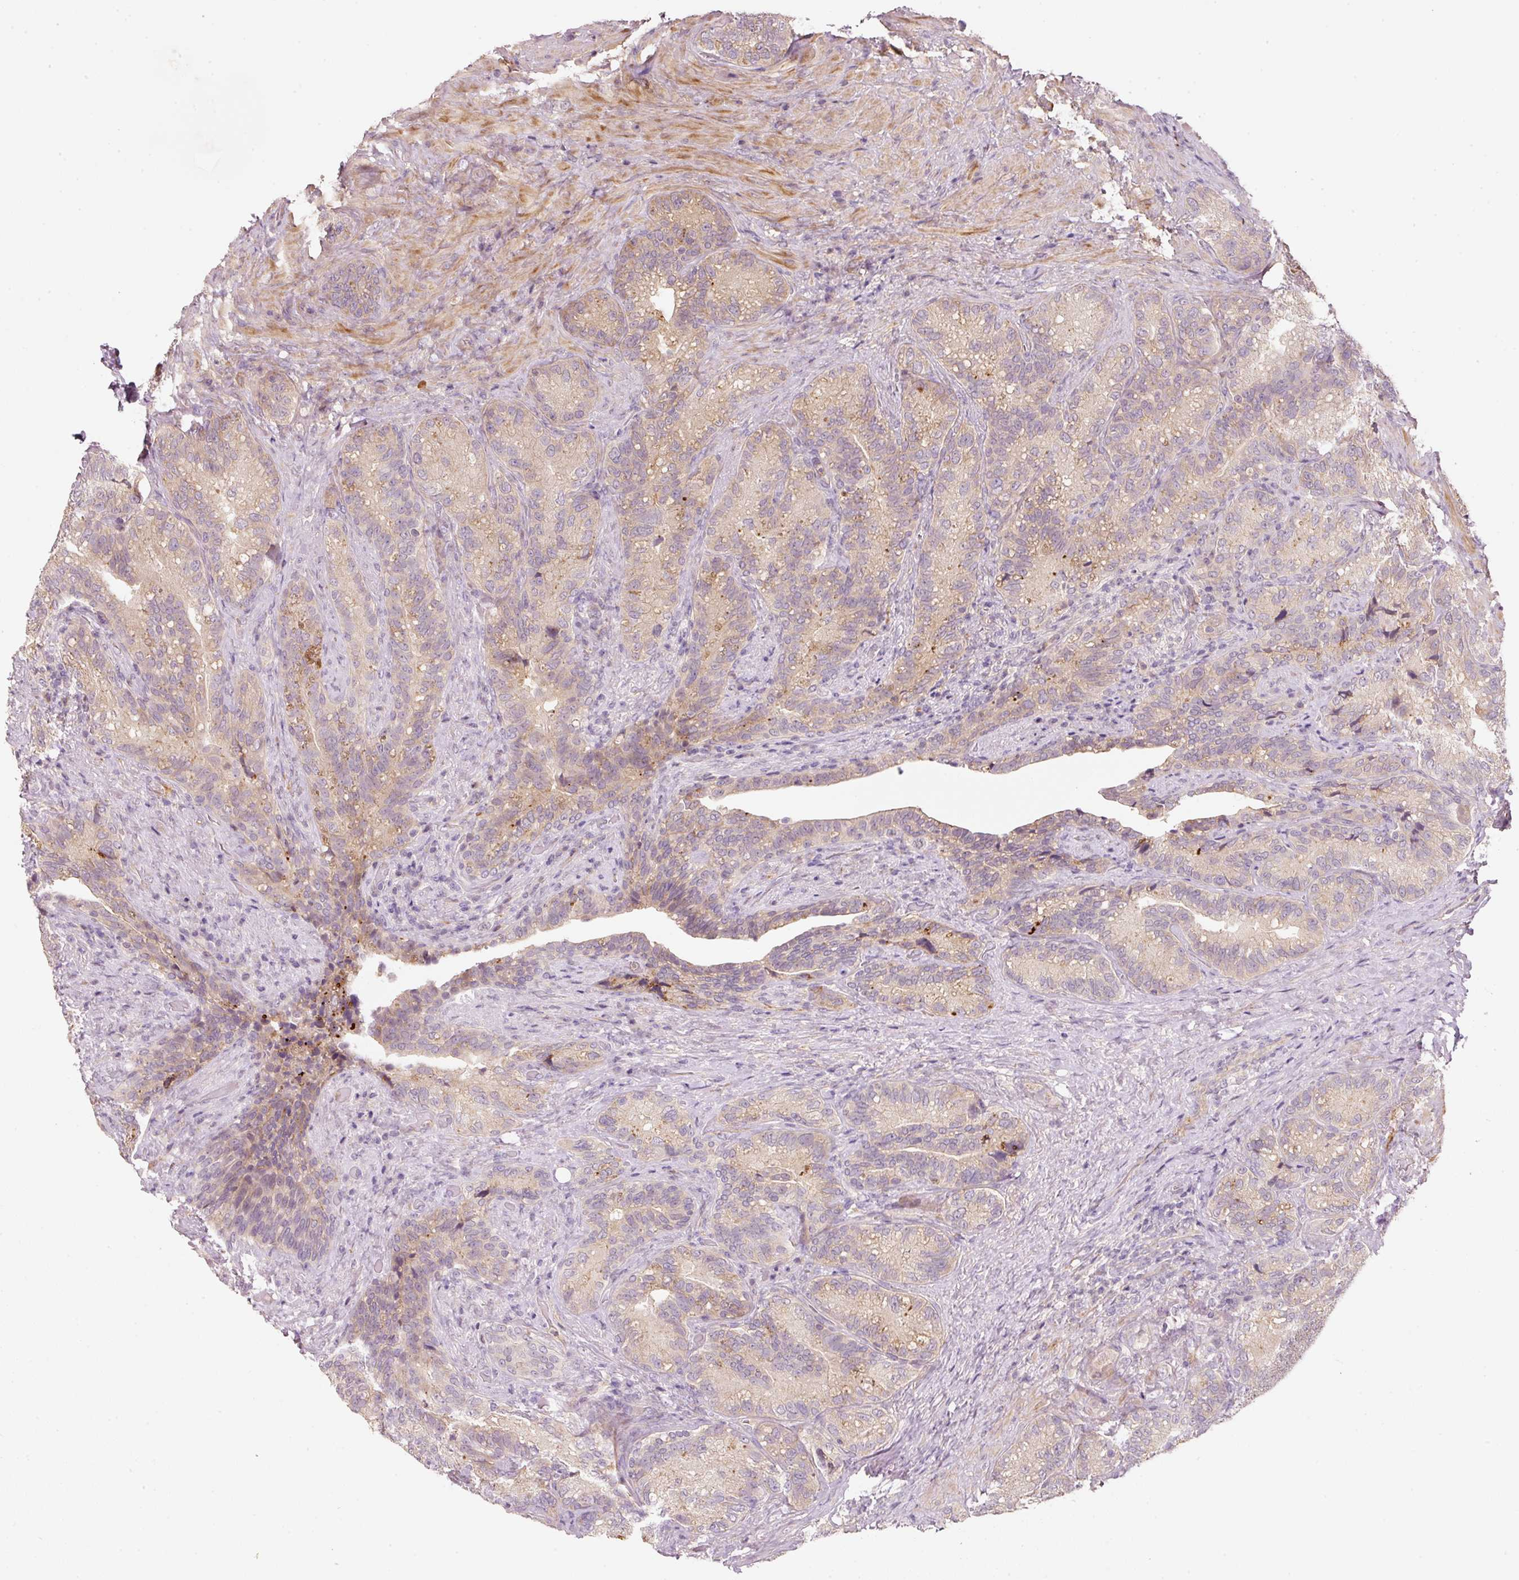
{"staining": {"intensity": "weak", "quantity": "25%-75%", "location": "cytoplasmic/membranous"}, "tissue": "seminal vesicle", "cell_type": "Glandular cells", "image_type": "normal", "snomed": [{"axis": "morphology", "description": "Normal tissue, NOS"}, {"axis": "topography", "description": "Seminal veicle"}], "caption": "Human seminal vesicle stained with a brown dye demonstrates weak cytoplasmic/membranous positive staining in approximately 25%-75% of glandular cells.", "gene": "TIRAP", "patient": {"sex": "male", "age": 68}}